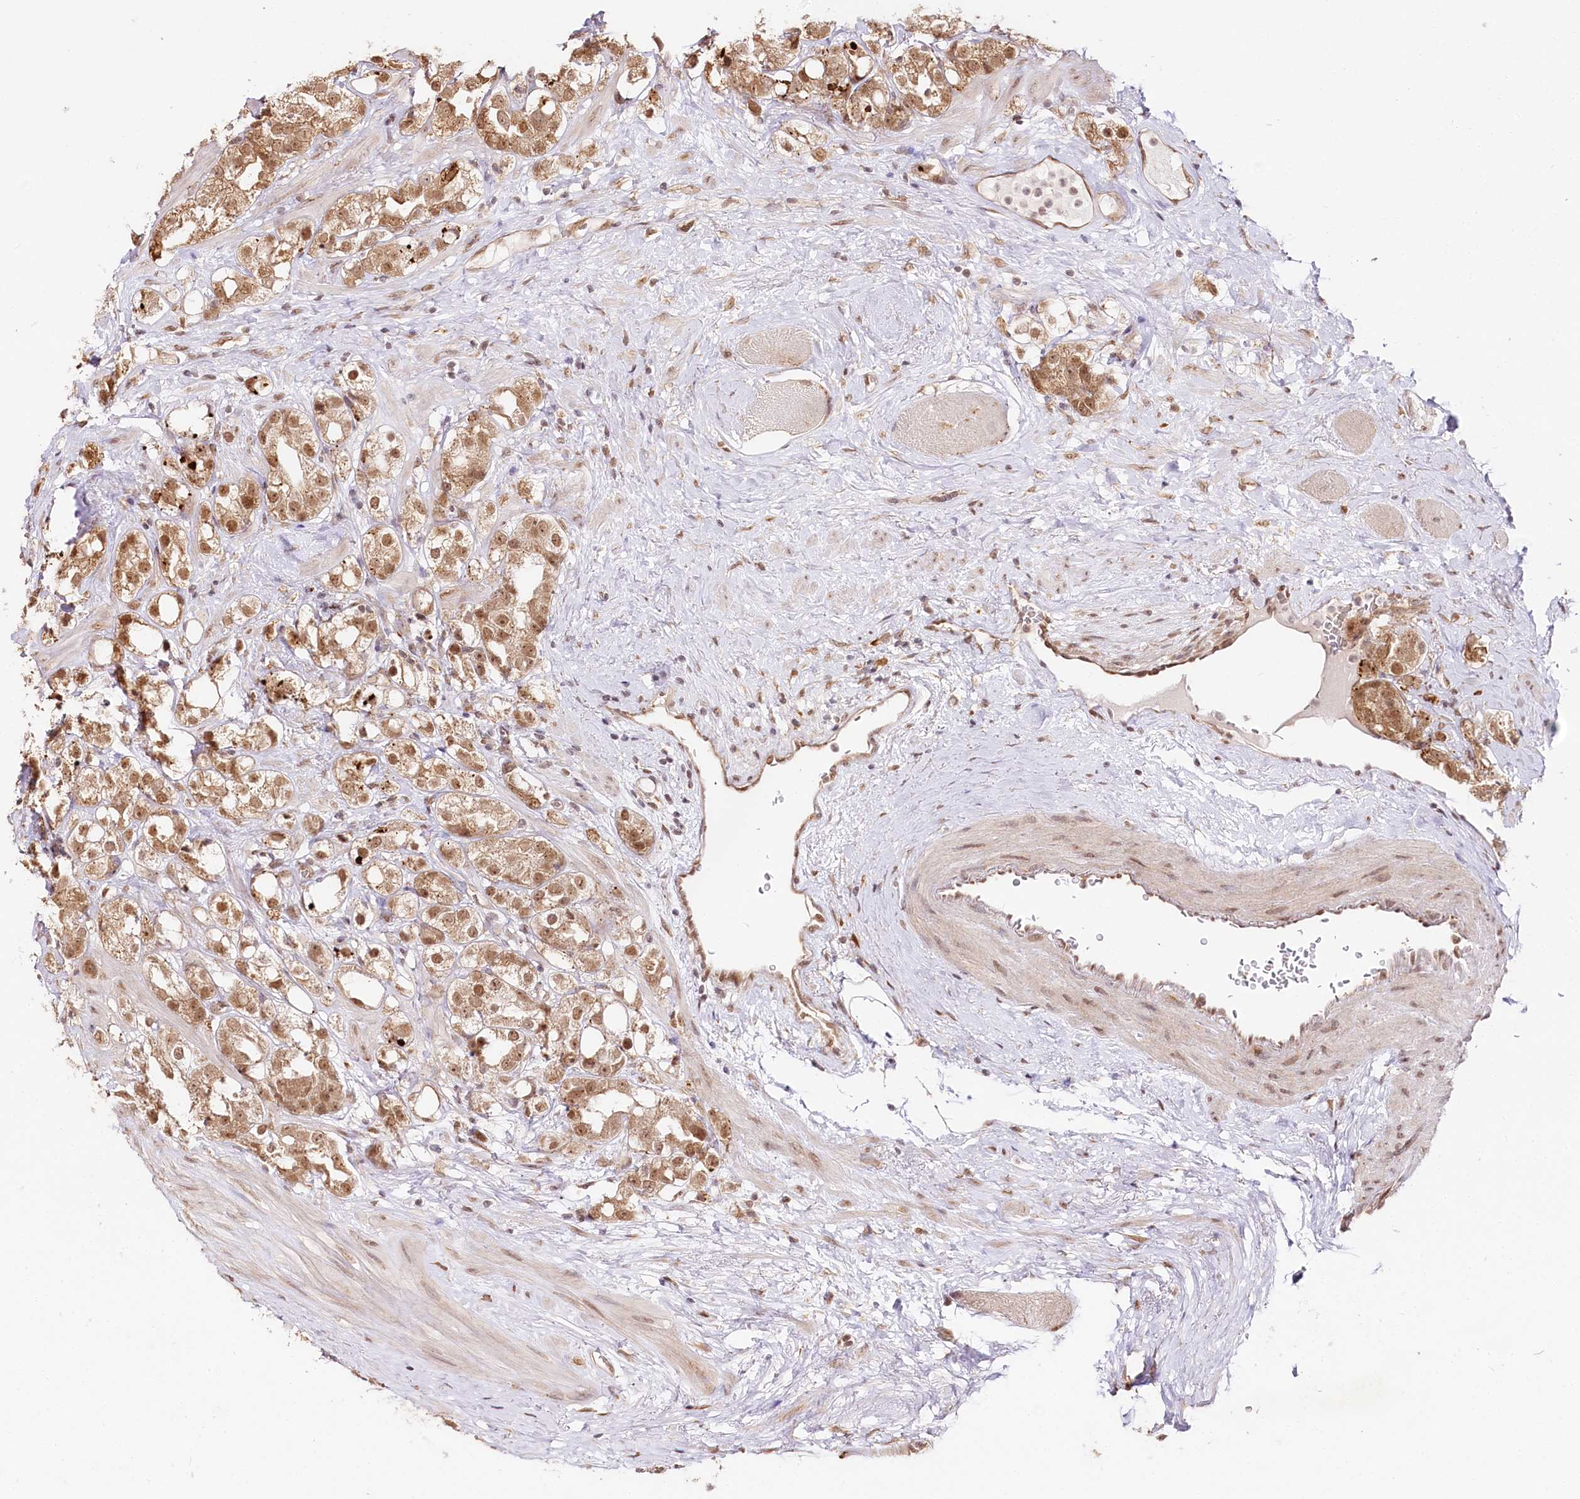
{"staining": {"intensity": "moderate", "quantity": ">75%", "location": "nuclear"}, "tissue": "prostate cancer", "cell_type": "Tumor cells", "image_type": "cancer", "snomed": [{"axis": "morphology", "description": "Adenocarcinoma, NOS"}, {"axis": "topography", "description": "Prostate"}], "caption": "Human prostate cancer (adenocarcinoma) stained for a protein (brown) shows moderate nuclear positive staining in about >75% of tumor cells.", "gene": "ENSG00000144785", "patient": {"sex": "male", "age": 79}}